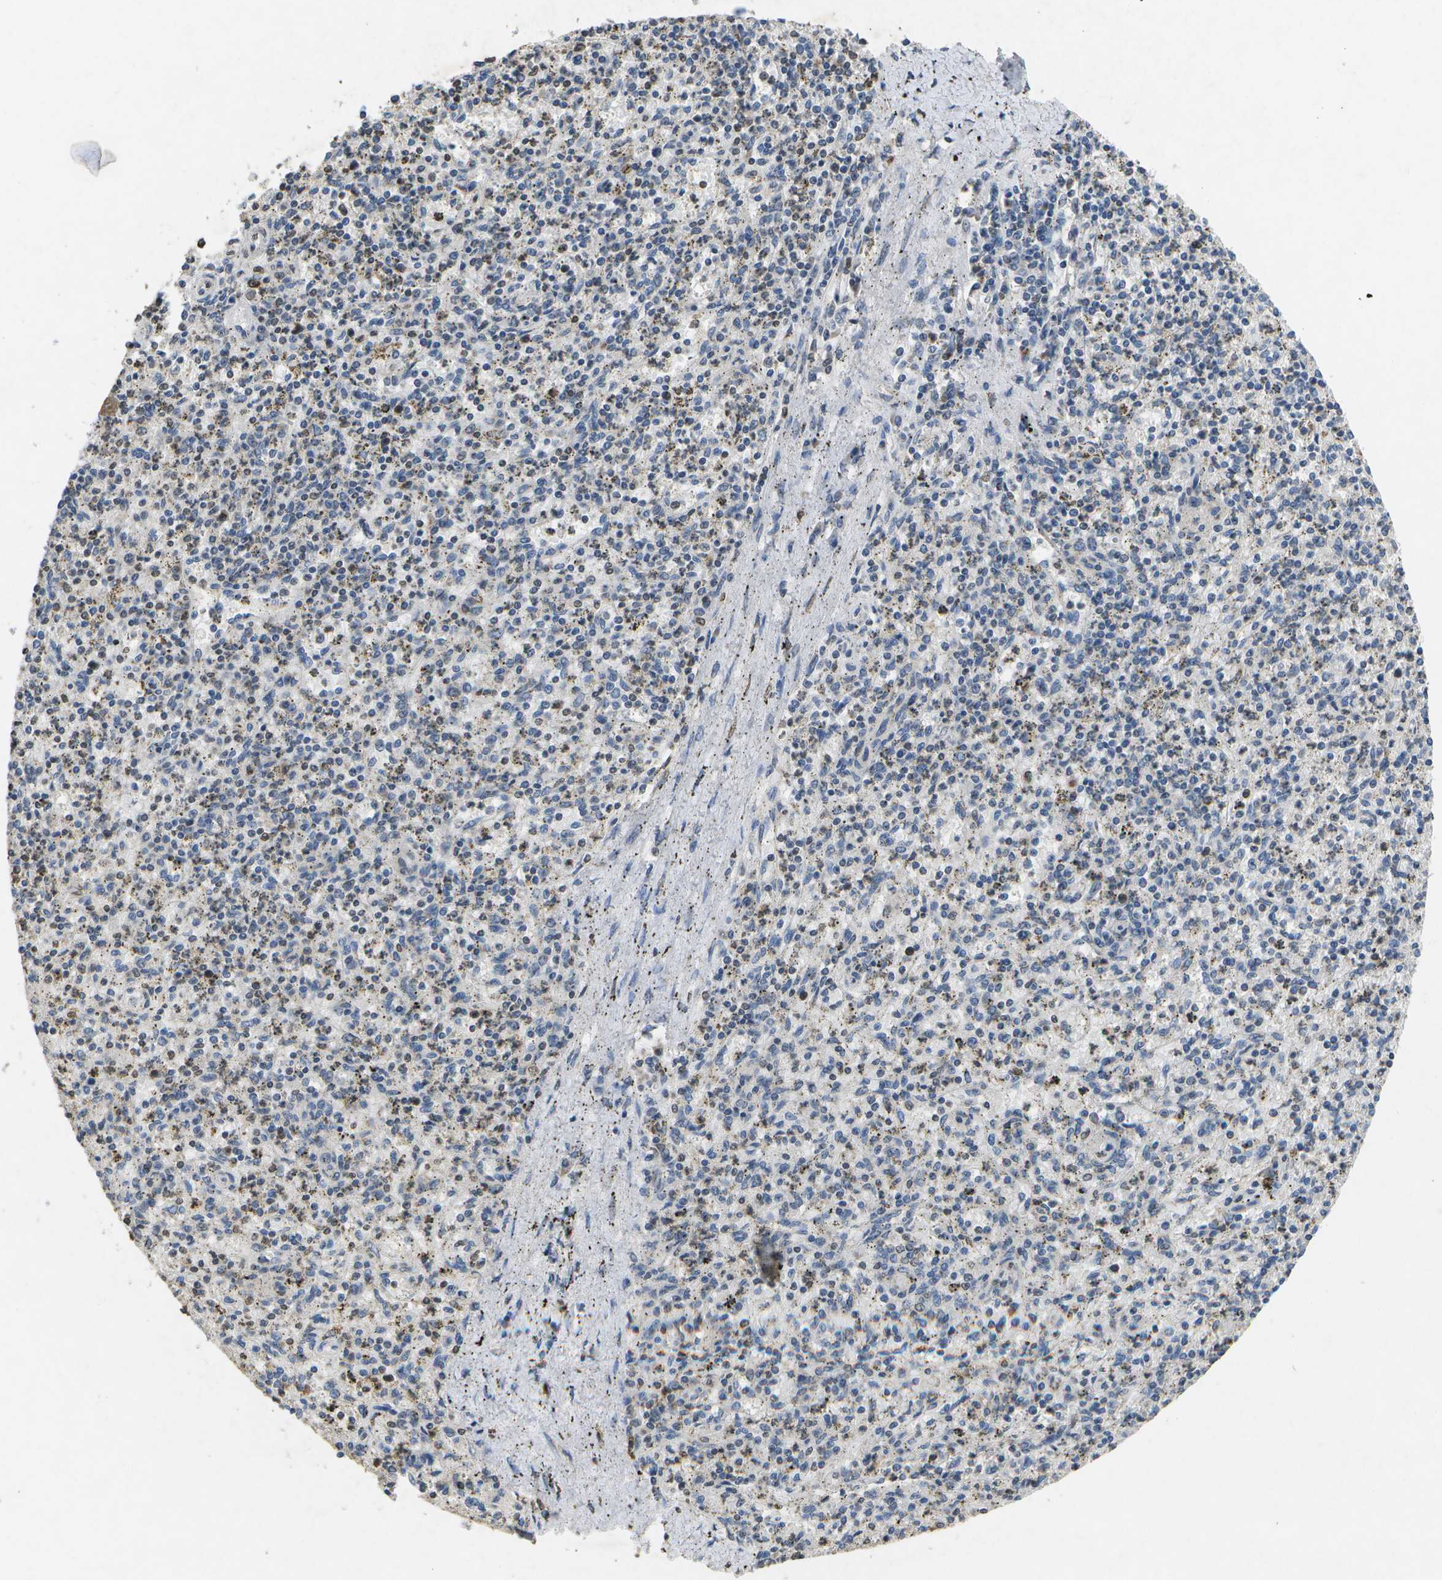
{"staining": {"intensity": "moderate", "quantity": "<25%", "location": "cytoplasmic/membranous"}, "tissue": "spleen", "cell_type": "Cells in red pulp", "image_type": "normal", "snomed": [{"axis": "morphology", "description": "Normal tissue, NOS"}, {"axis": "topography", "description": "Spleen"}], "caption": "Moderate cytoplasmic/membranous expression is seen in about <25% of cells in red pulp in benign spleen.", "gene": "KDELR1", "patient": {"sex": "male", "age": 72}}